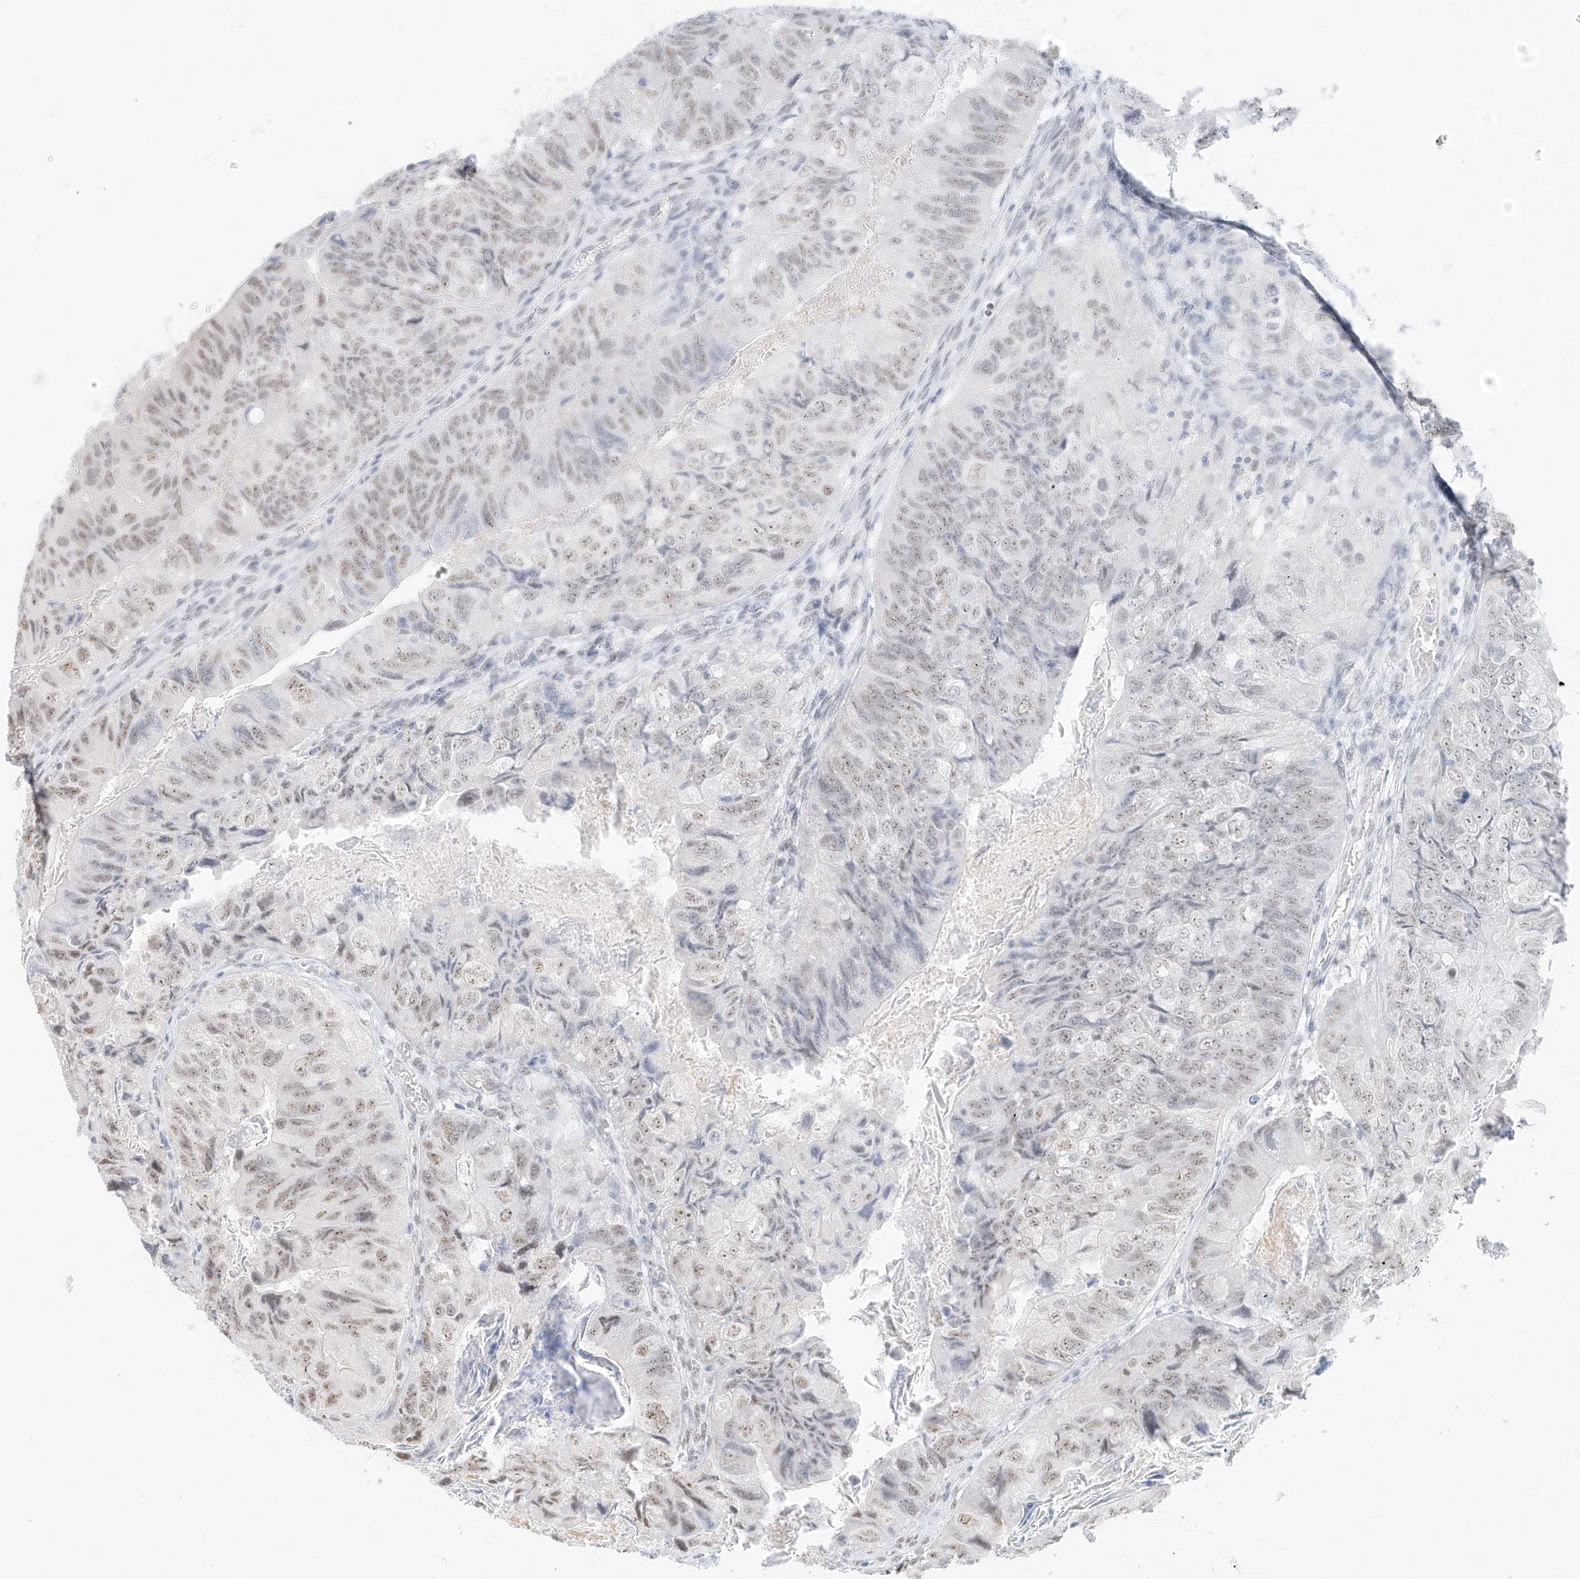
{"staining": {"intensity": "weak", "quantity": ">75%", "location": "nuclear"}, "tissue": "colorectal cancer", "cell_type": "Tumor cells", "image_type": "cancer", "snomed": [{"axis": "morphology", "description": "Adenocarcinoma, NOS"}, {"axis": "topography", "description": "Rectum"}], "caption": "Immunohistochemical staining of human colorectal cancer exhibits low levels of weak nuclear staining in approximately >75% of tumor cells.", "gene": "PGC", "patient": {"sex": "male", "age": 63}}